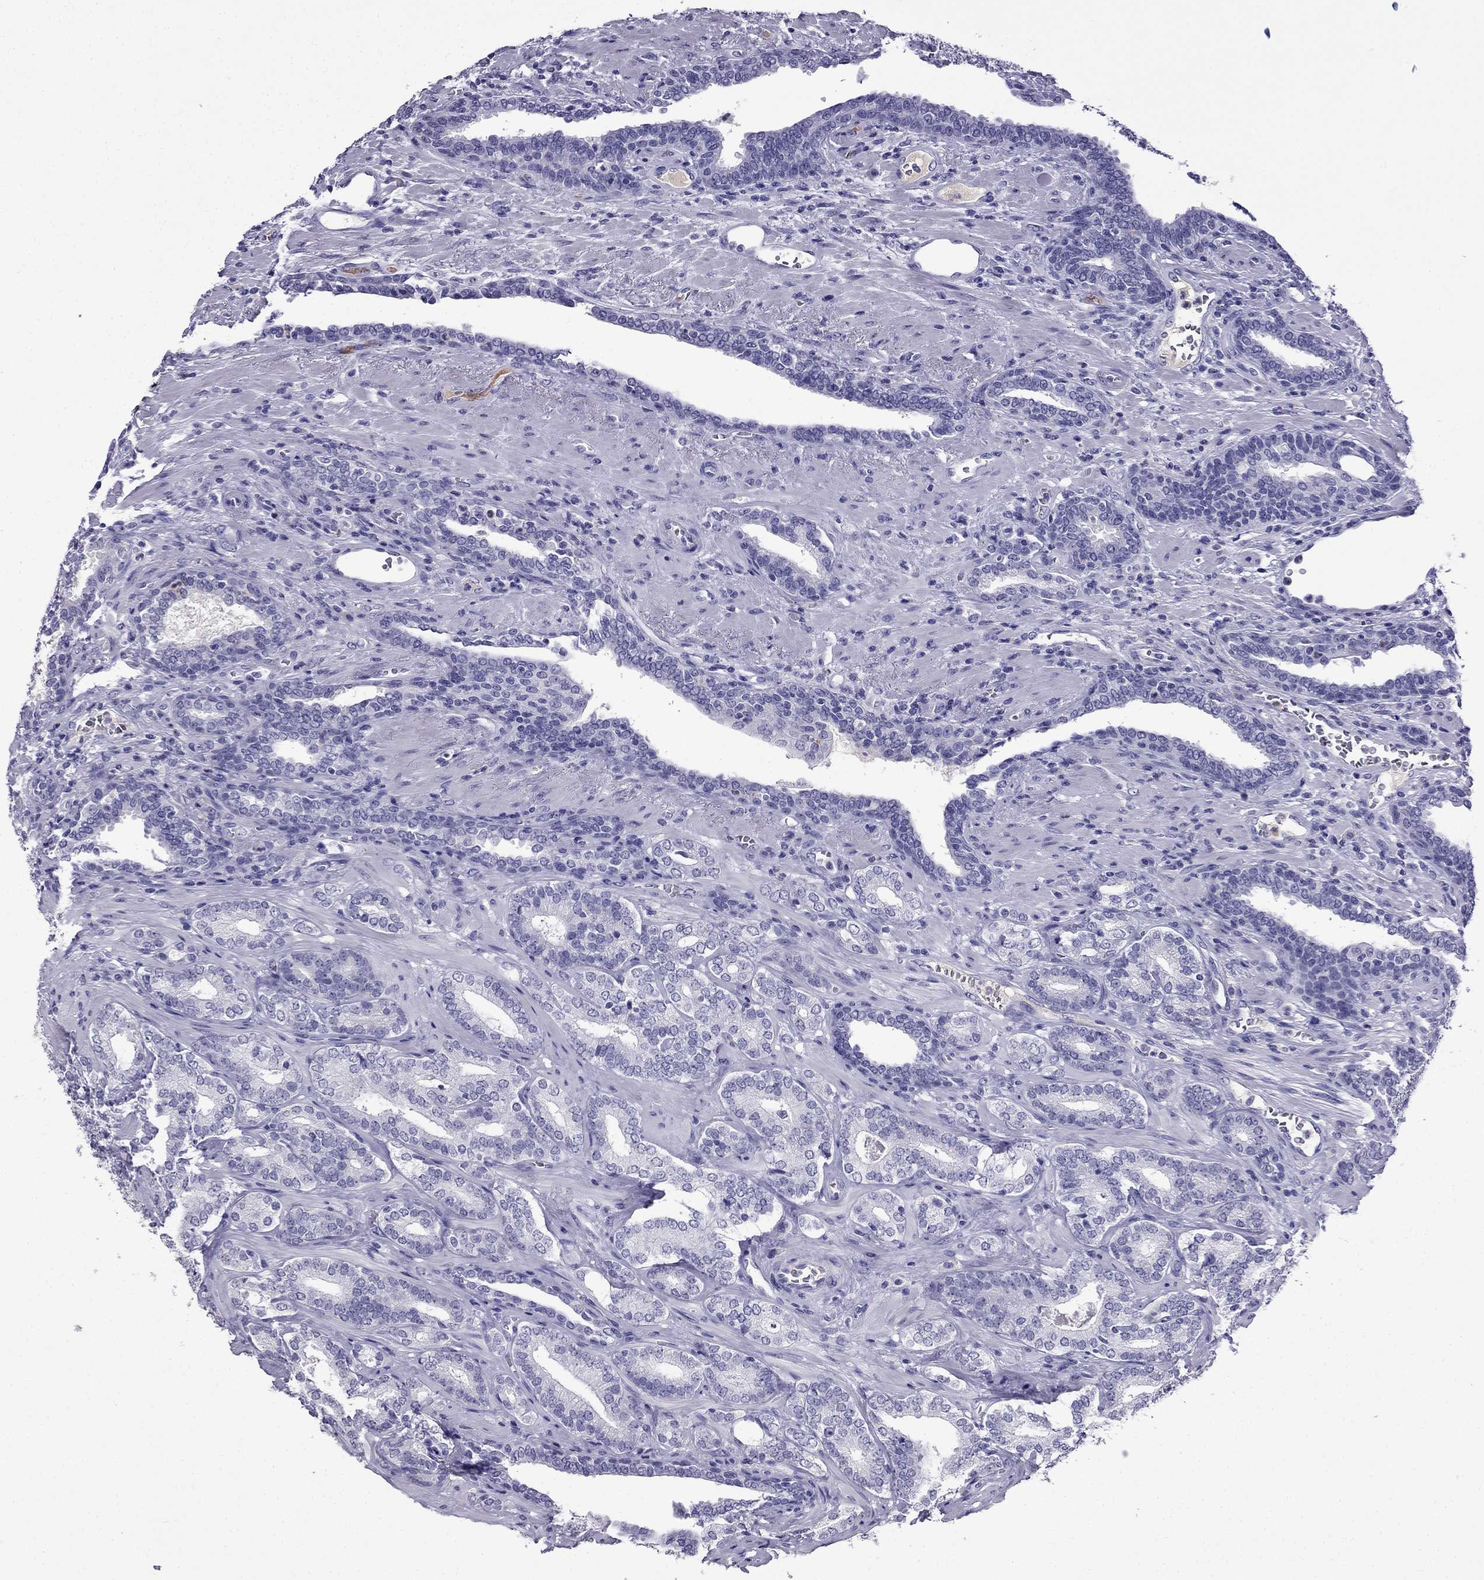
{"staining": {"intensity": "negative", "quantity": "none", "location": "none"}, "tissue": "prostate cancer", "cell_type": "Tumor cells", "image_type": "cancer", "snomed": [{"axis": "morphology", "description": "Adenocarcinoma, Low grade"}, {"axis": "topography", "description": "Prostate"}], "caption": "High power microscopy photomicrograph of an immunohistochemistry image of low-grade adenocarcinoma (prostate), revealing no significant staining in tumor cells.", "gene": "CDHR4", "patient": {"sex": "male", "age": 61}}